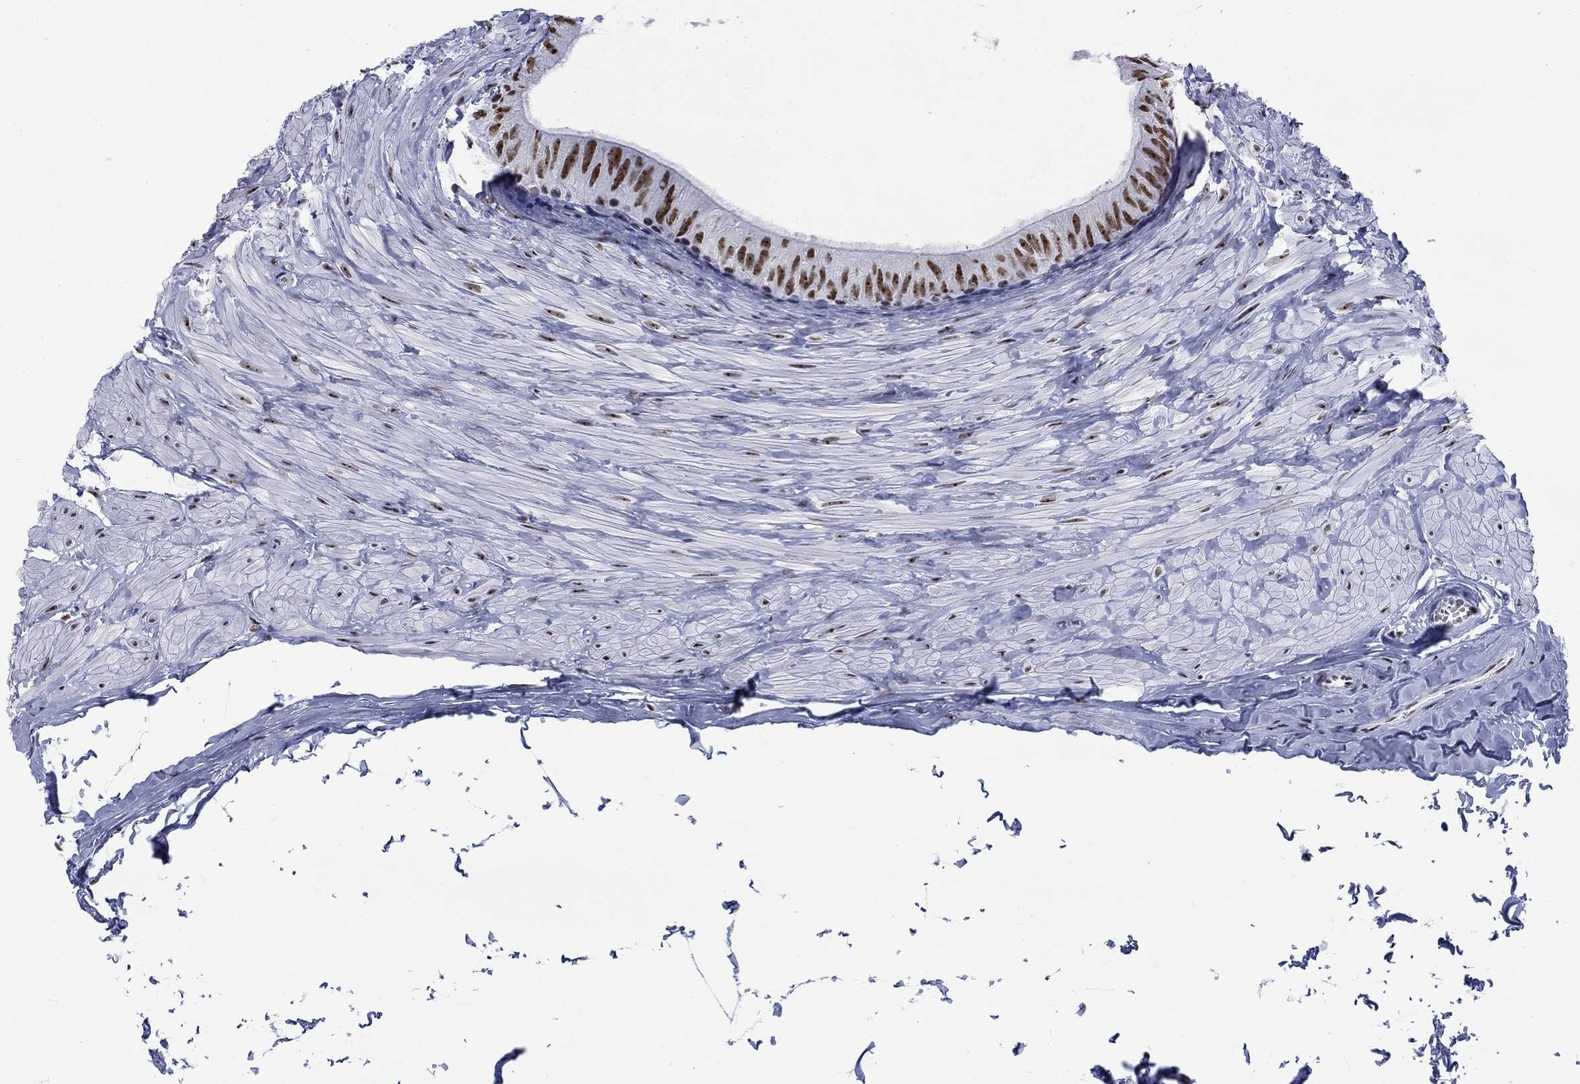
{"staining": {"intensity": "strong", "quantity": ">75%", "location": "nuclear"}, "tissue": "epididymis", "cell_type": "Glandular cells", "image_type": "normal", "snomed": [{"axis": "morphology", "description": "Normal tissue, NOS"}, {"axis": "topography", "description": "Epididymis"}], "caption": "Protein staining of benign epididymis shows strong nuclear positivity in about >75% of glandular cells. (IHC, brightfield microscopy, high magnification).", "gene": "CSRNP3", "patient": {"sex": "male", "age": 32}}